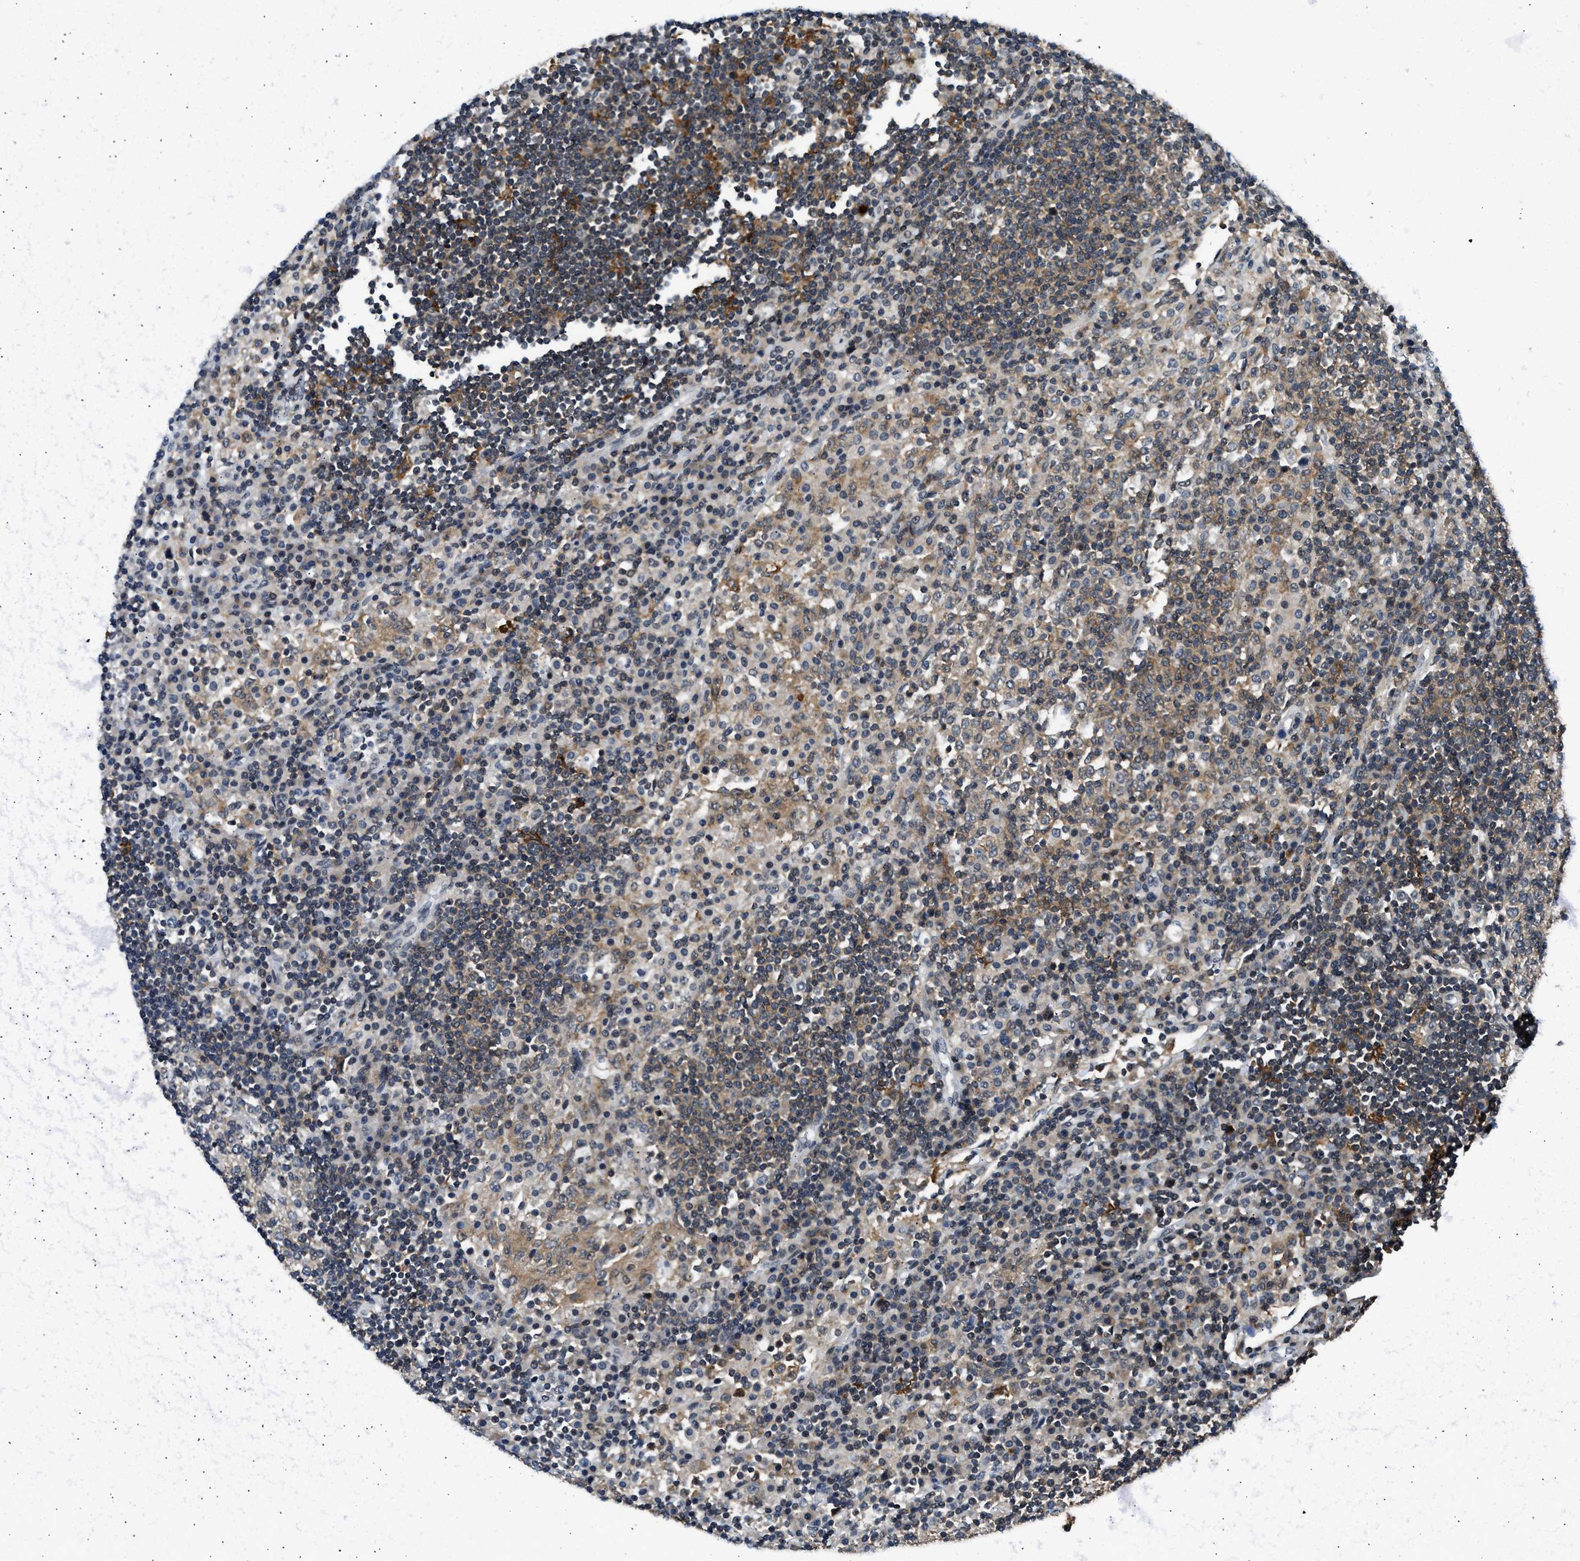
{"staining": {"intensity": "moderate", "quantity": ">75%", "location": "cytoplasmic/membranous"}, "tissue": "lymph node", "cell_type": "Germinal center cells", "image_type": "normal", "snomed": [{"axis": "morphology", "description": "Normal tissue, NOS"}, {"axis": "topography", "description": "Lymph node"}], "caption": "Normal lymph node exhibits moderate cytoplasmic/membranous expression in approximately >75% of germinal center cells (brown staining indicates protein expression, while blue staining denotes nuclei)..", "gene": "MTMR1", "patient": {"sex": "female", "age": 53}}